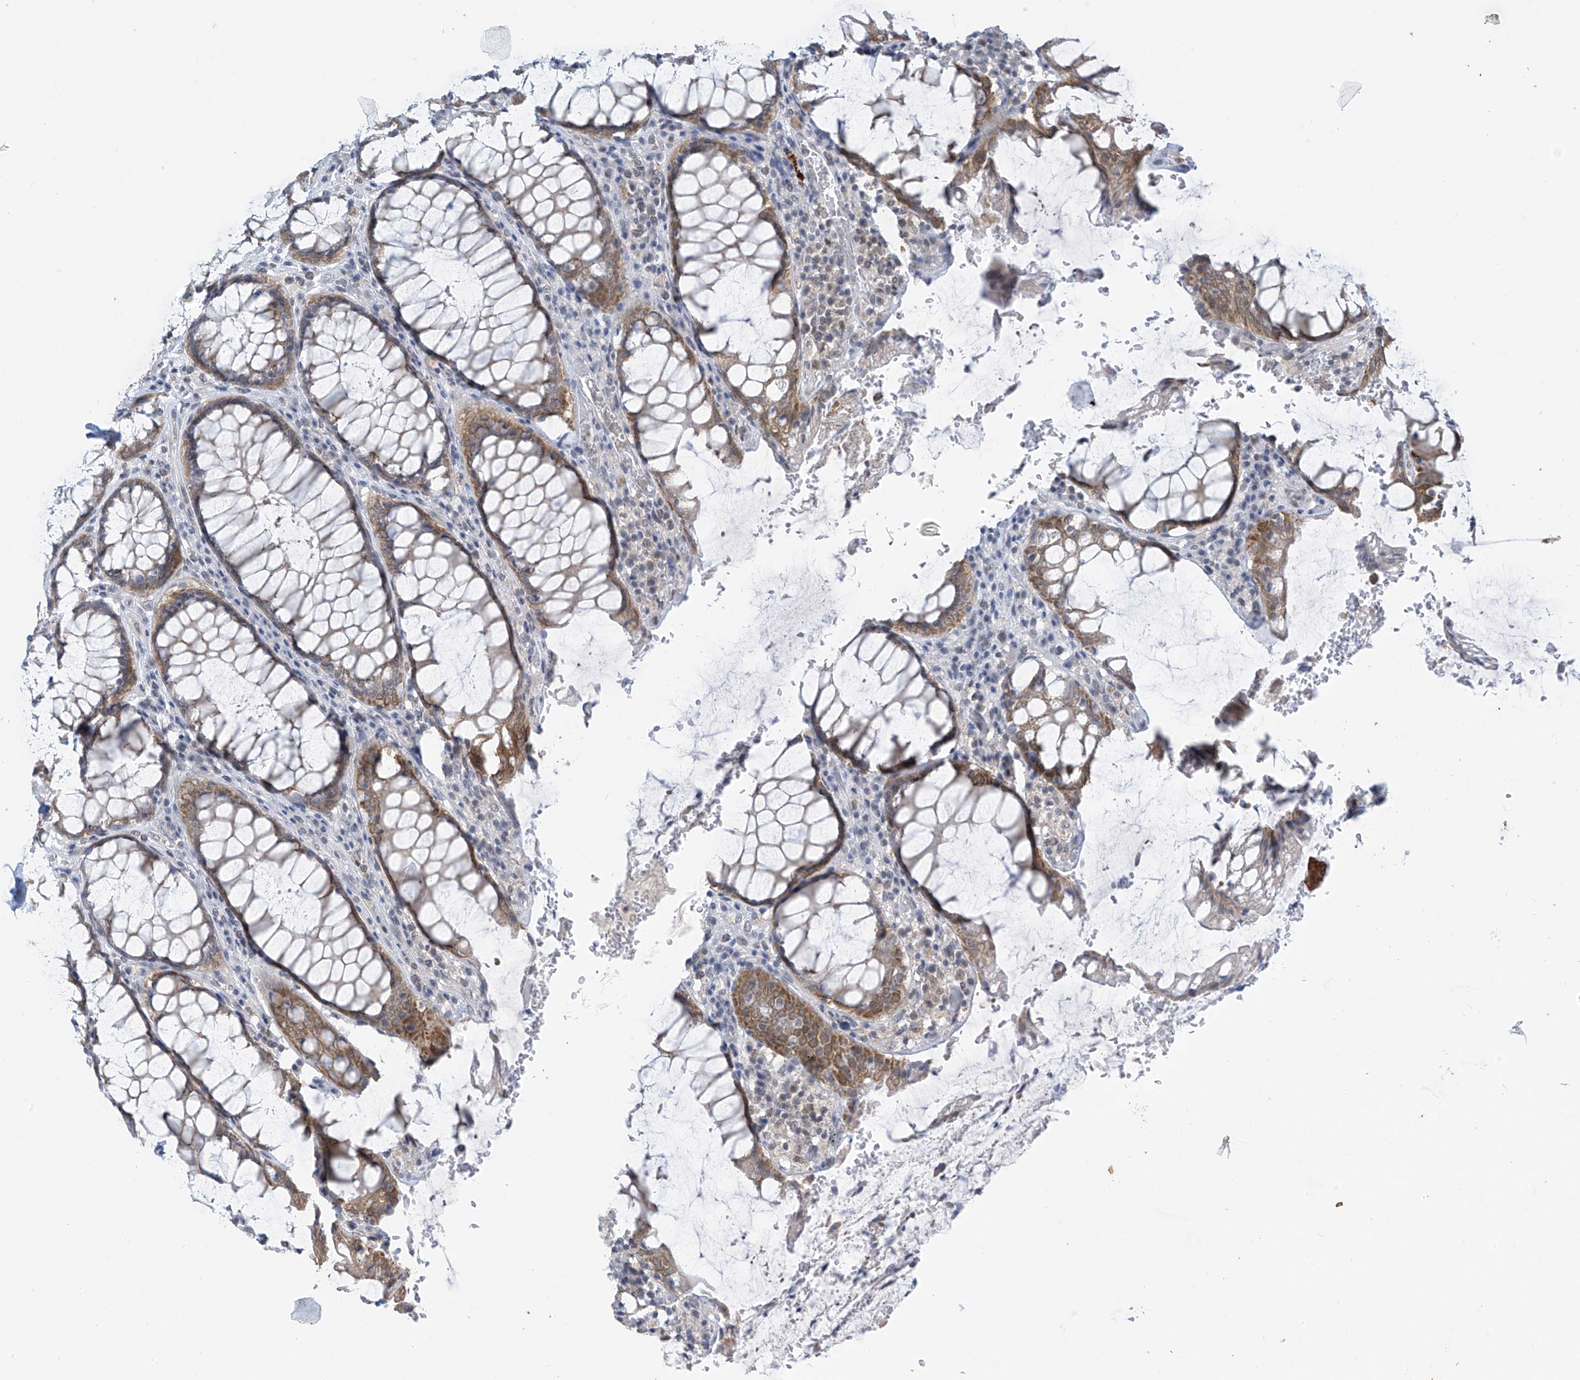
{"staining": {"intensity": "moderate", "quantity": ">75%", "location": "cytoplasmic/membranous"}, "tissue": "rectum", "cell_type": "Glandular cells", "image_type": "normal", "snomed": [{"axis": "morphology", "description": "Normal tissue, NOS"}, {"axis": "topography", "description": "Rectum"}], "caption": "DAB immunohistochemical staining of unremarkable rectum exhibits moderate cytoplasmic/membranous protein expression in about >75% of glandular cells. (Brightfield microscopy of DAB IHC at high magnification).", "gene": "APLF", "patient": {"sex": "male", "age": 64}}